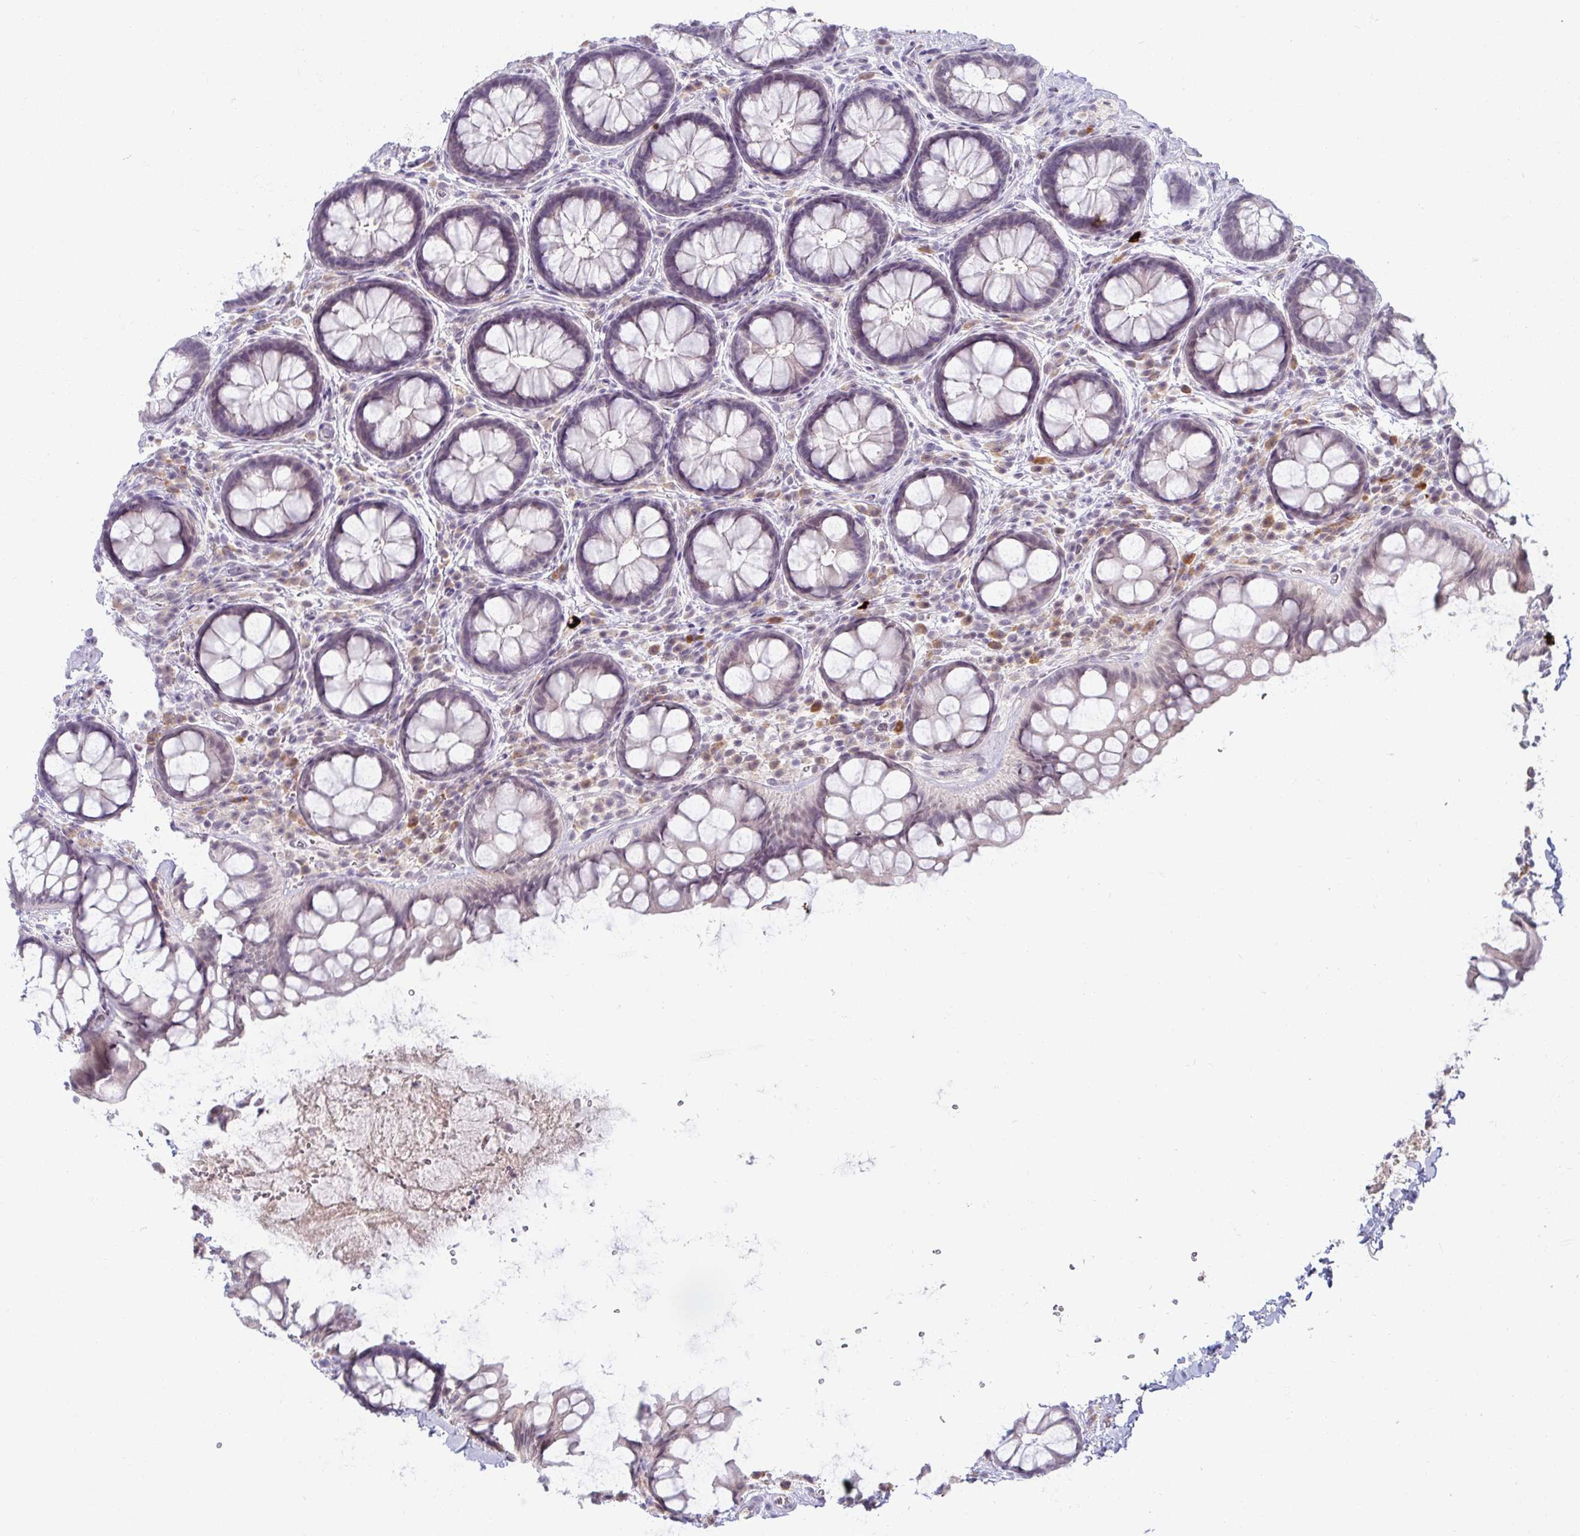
{"staining": {"intensity": "negative", "quantity": "none", "location": "none"}, "tissue": "rectum", "cell_type": "Glandular cells", "image_type": "normal", "snomed": [{"axis": "morphology", "description": "Normal tissue, NOS"}, {"axis": "topography", "description": "Rectum"}], "caption": "DAB (3,3'-diaminobenzidine) immunohistochemical staining of benign human rectum reveals no significant positivity in glandular cells. (DAB (3,3'-diaminobenzidine) immunohistochemistry (IHC), high magnification).", "gene": "DDN", "patient": {"sex": "female", "age": 69}}